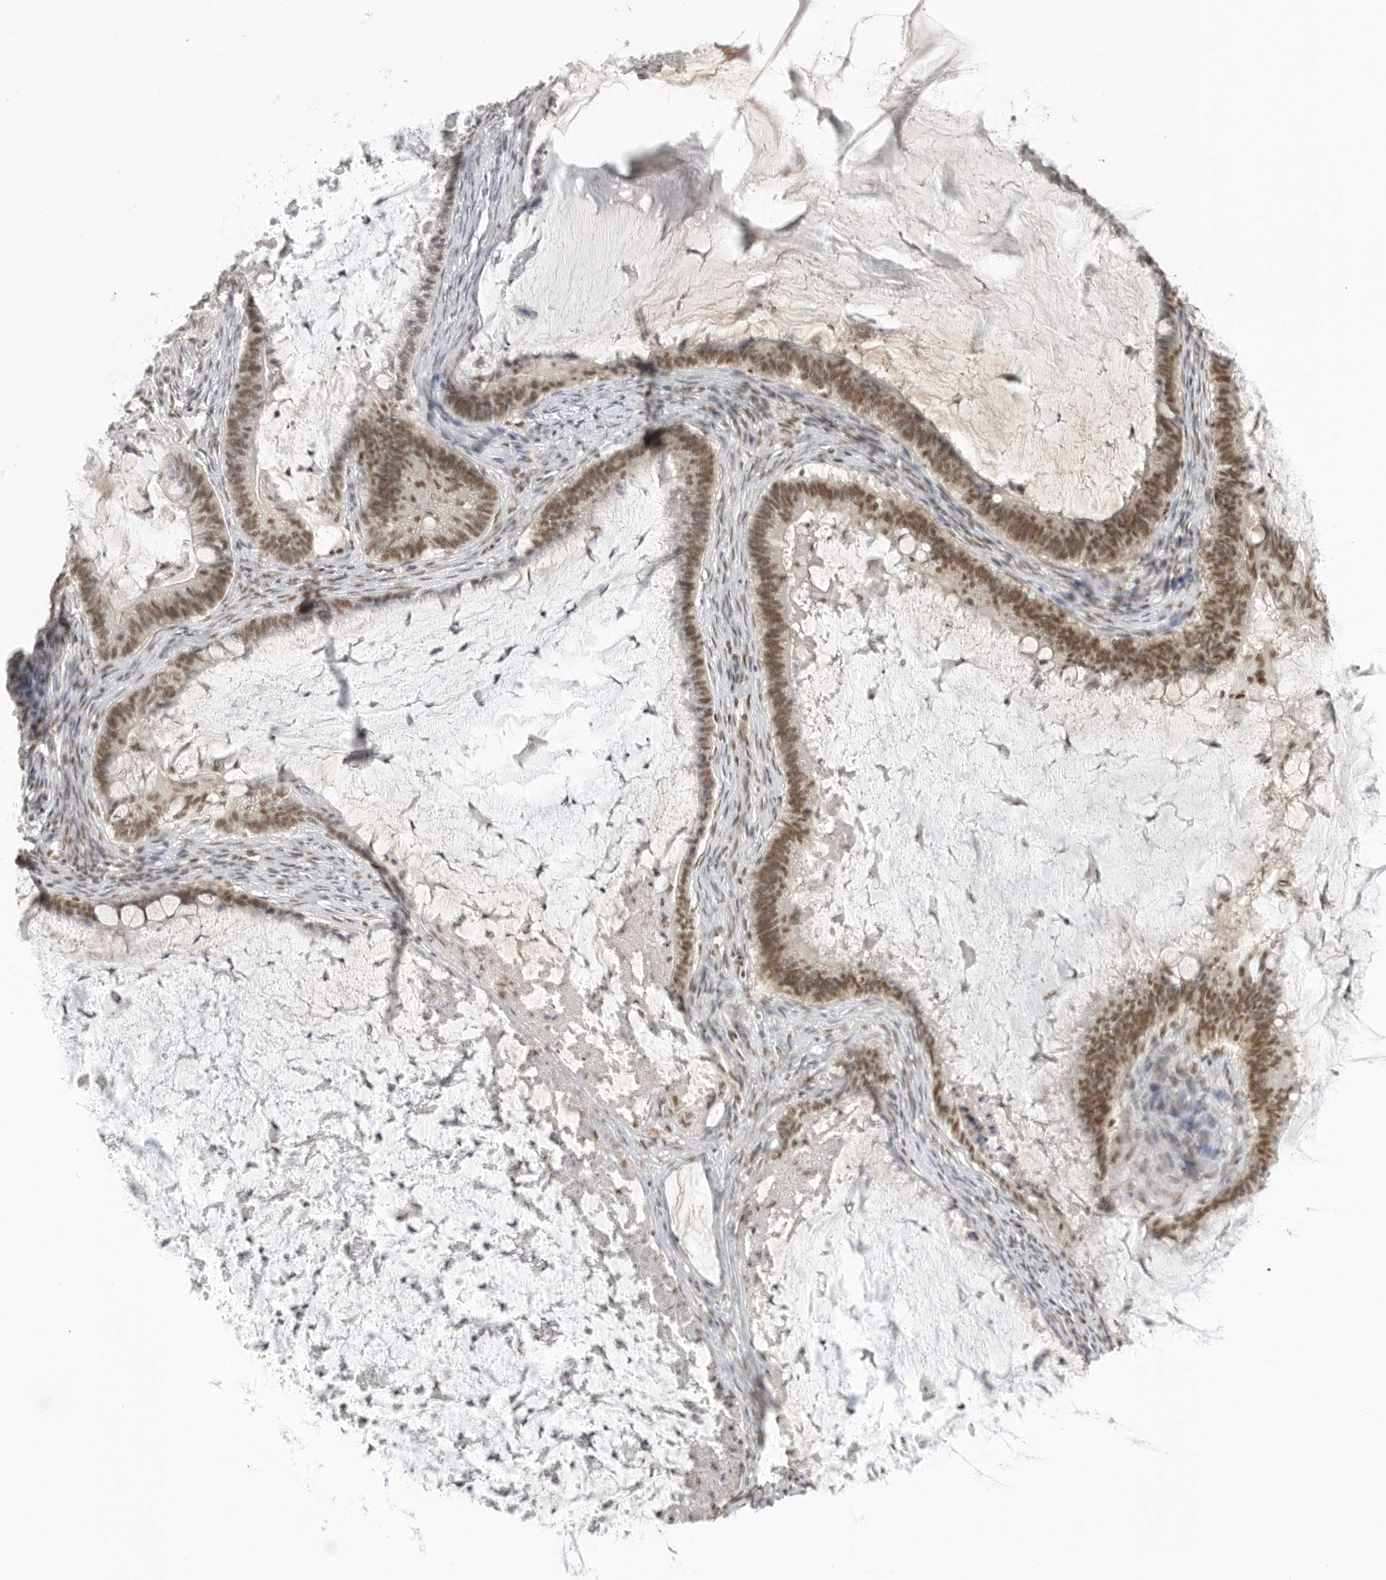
{"staining": {"intensity": "moderate", "quantity": ">75%", "location": "cytoplasmic/membranous,nuclear"}, "tissue": "ovarian cancer", "cell_type": "Tumor cells", "image_type": "cancer", "snomed": [{"axis": "morphology", "description": "Cystadenocarcinoma, mucinous, NOS"}, {"axis": "topography", "description": "Ovary"}], "caption": "A medium amount of moderate cytoplasmic/membranous and nuclear expression is present in about >75% of tumor cells in mucinous cystadenocarcinoma (ovarian) tissue.", "gene": "RPA2", "patient": {"sex": "female", "age": 61}}